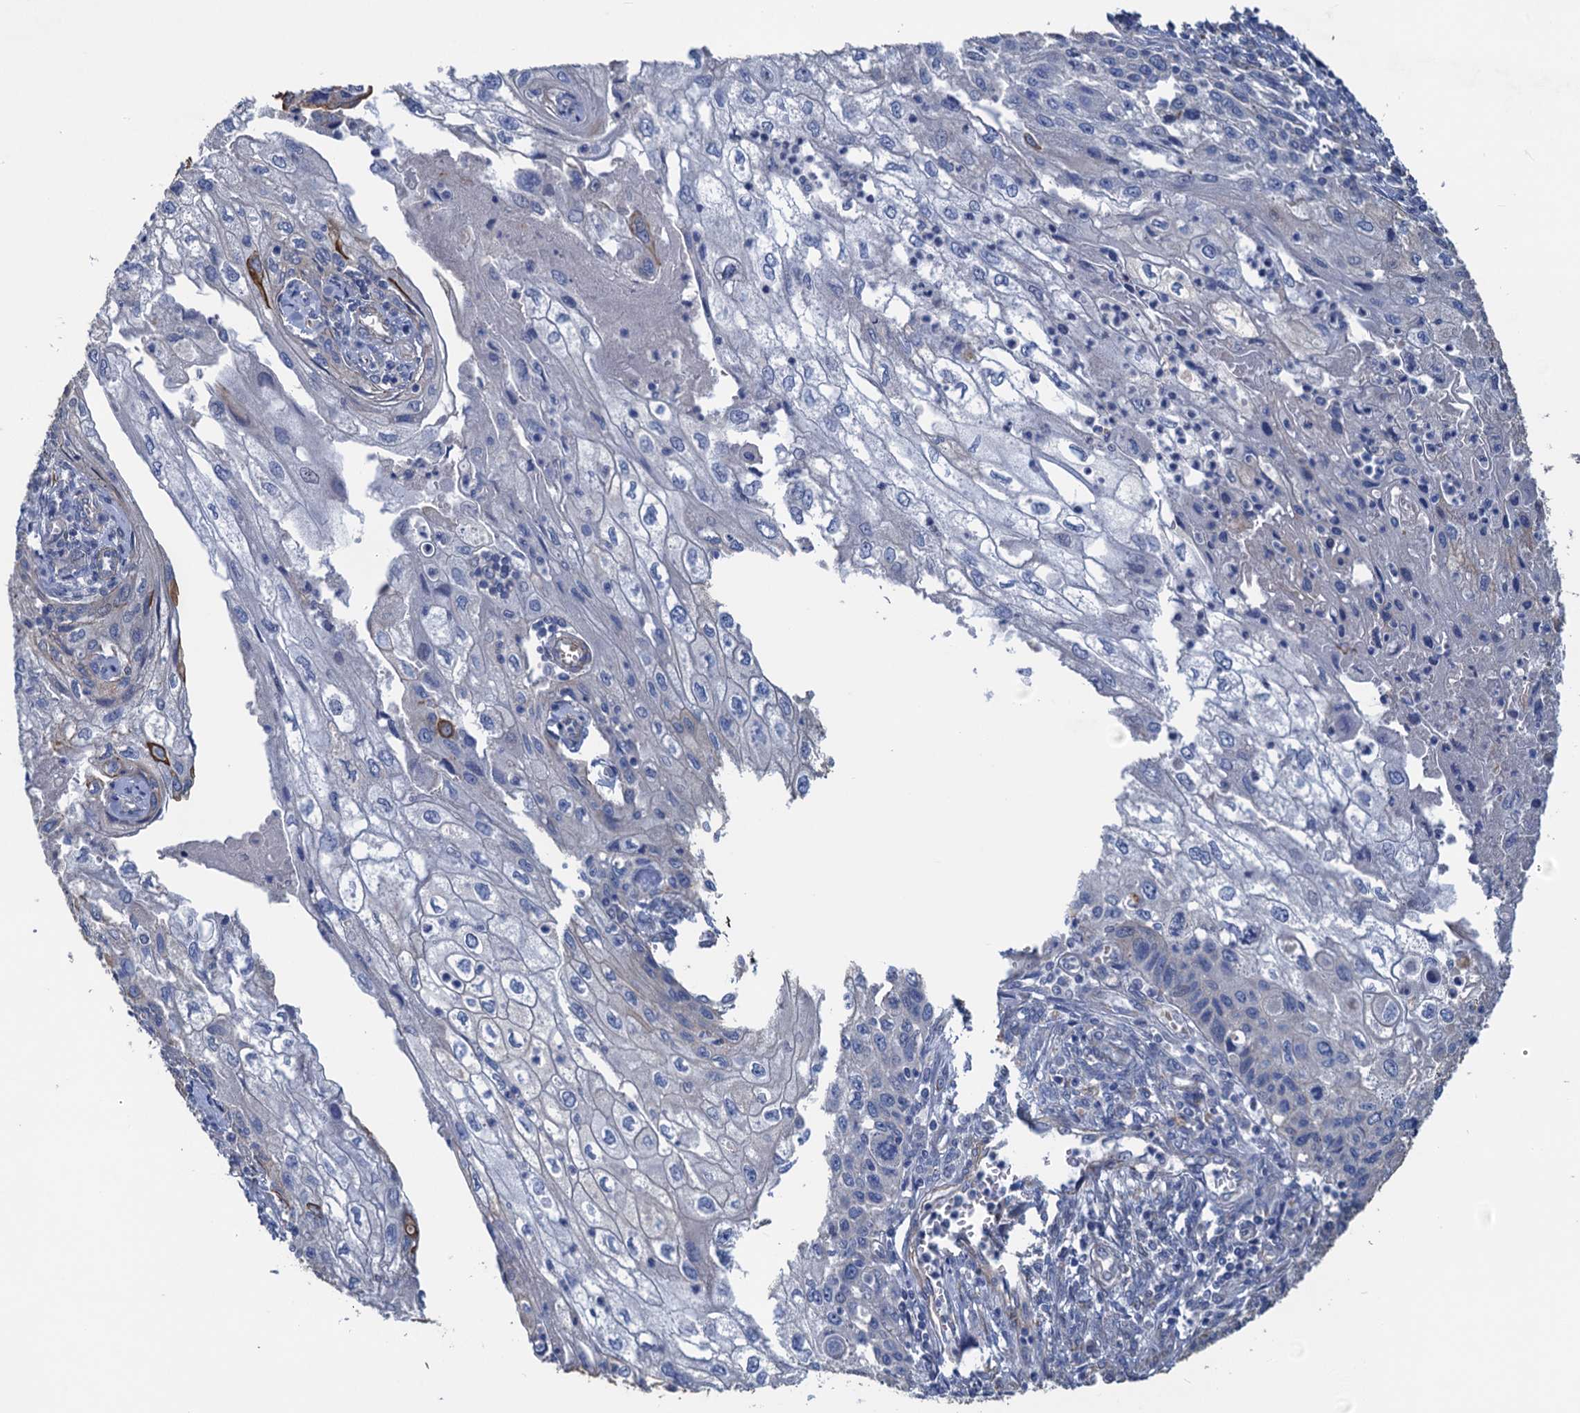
{"staining": {"intensity": "negative", "quantity": "none", "location": "none"}, "tissue": "cervical cancer", "cell_type": "Tumor cells", "image_type": "cancer", "snomed": [{"axis": "morphology", "description": "Squamous cell carcinoma, NOS"}, {"axis": "topography", "description": "Cervix"}], "caption": "Cervical cancer (squamous cell carcinoma) was stained to show a protein in brown. There is no significant staining in tumor cells. The staining is performed using DAB brown chromogen with nuclei counter-stained in using hematoxylin.", "gene": "SMCO3", "patient": {"sex": "female", "age": 67}}